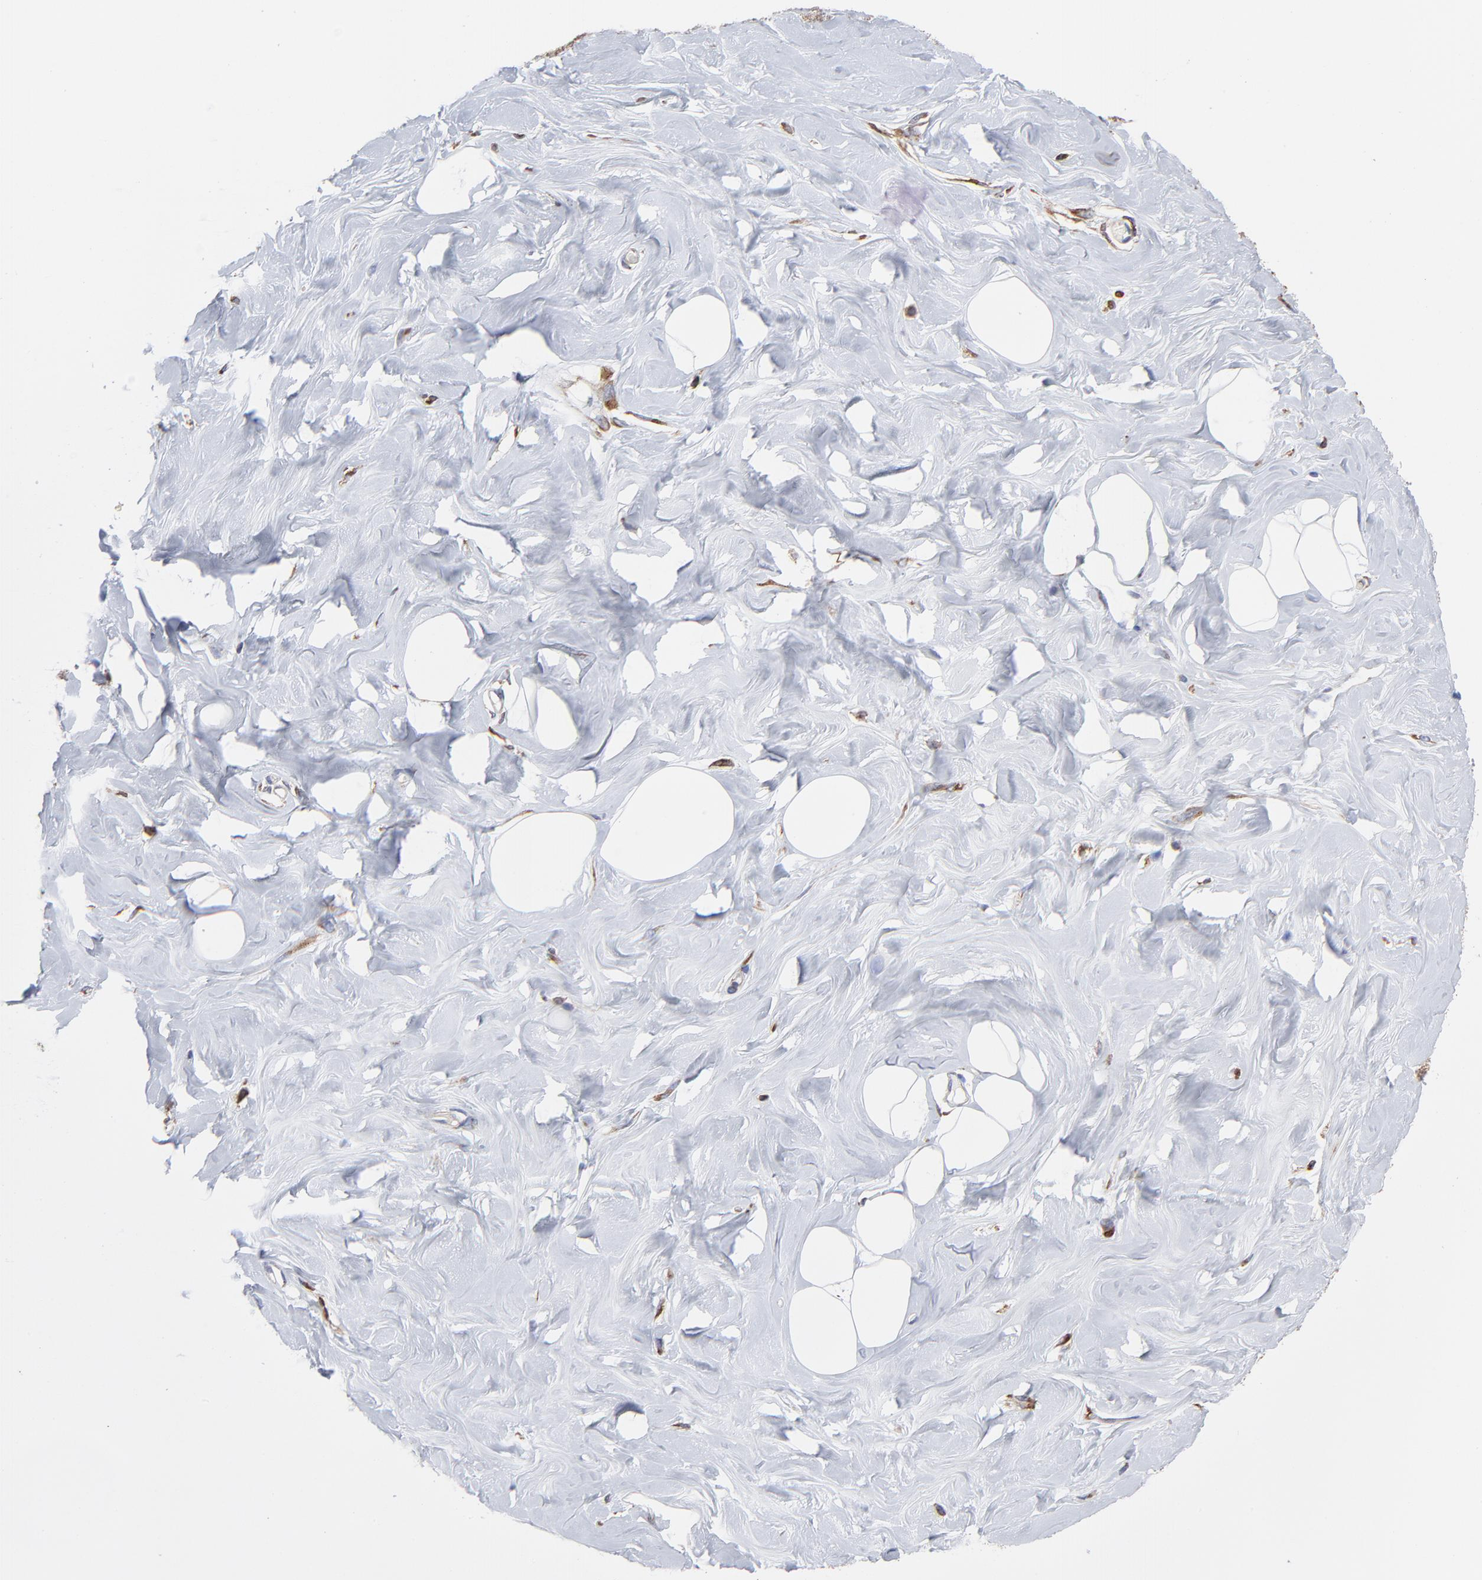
{"staining": {"intensity": "weak", "quantity": "25%-75%", "location": "cytoplasmic/membranous"}, "tissue": "breast", "cell_type": "Adipocytes", "image_type": "normal", "snomed": [{"axis": "morphology", "description": "Normal tissue, NOS"}, {"axis": "topography", "description": "Breast"}, {"axis": "topography", "description": "Soft tissue"}], "caption": "This is a histology image of immunohistochemistry (IHC) staining of normal breast, which shows weak expression in the cytoplasmic/membranous of adipocytes.", "gene": "LMAN1", "patient": {"sex": "female", "age": 25}}